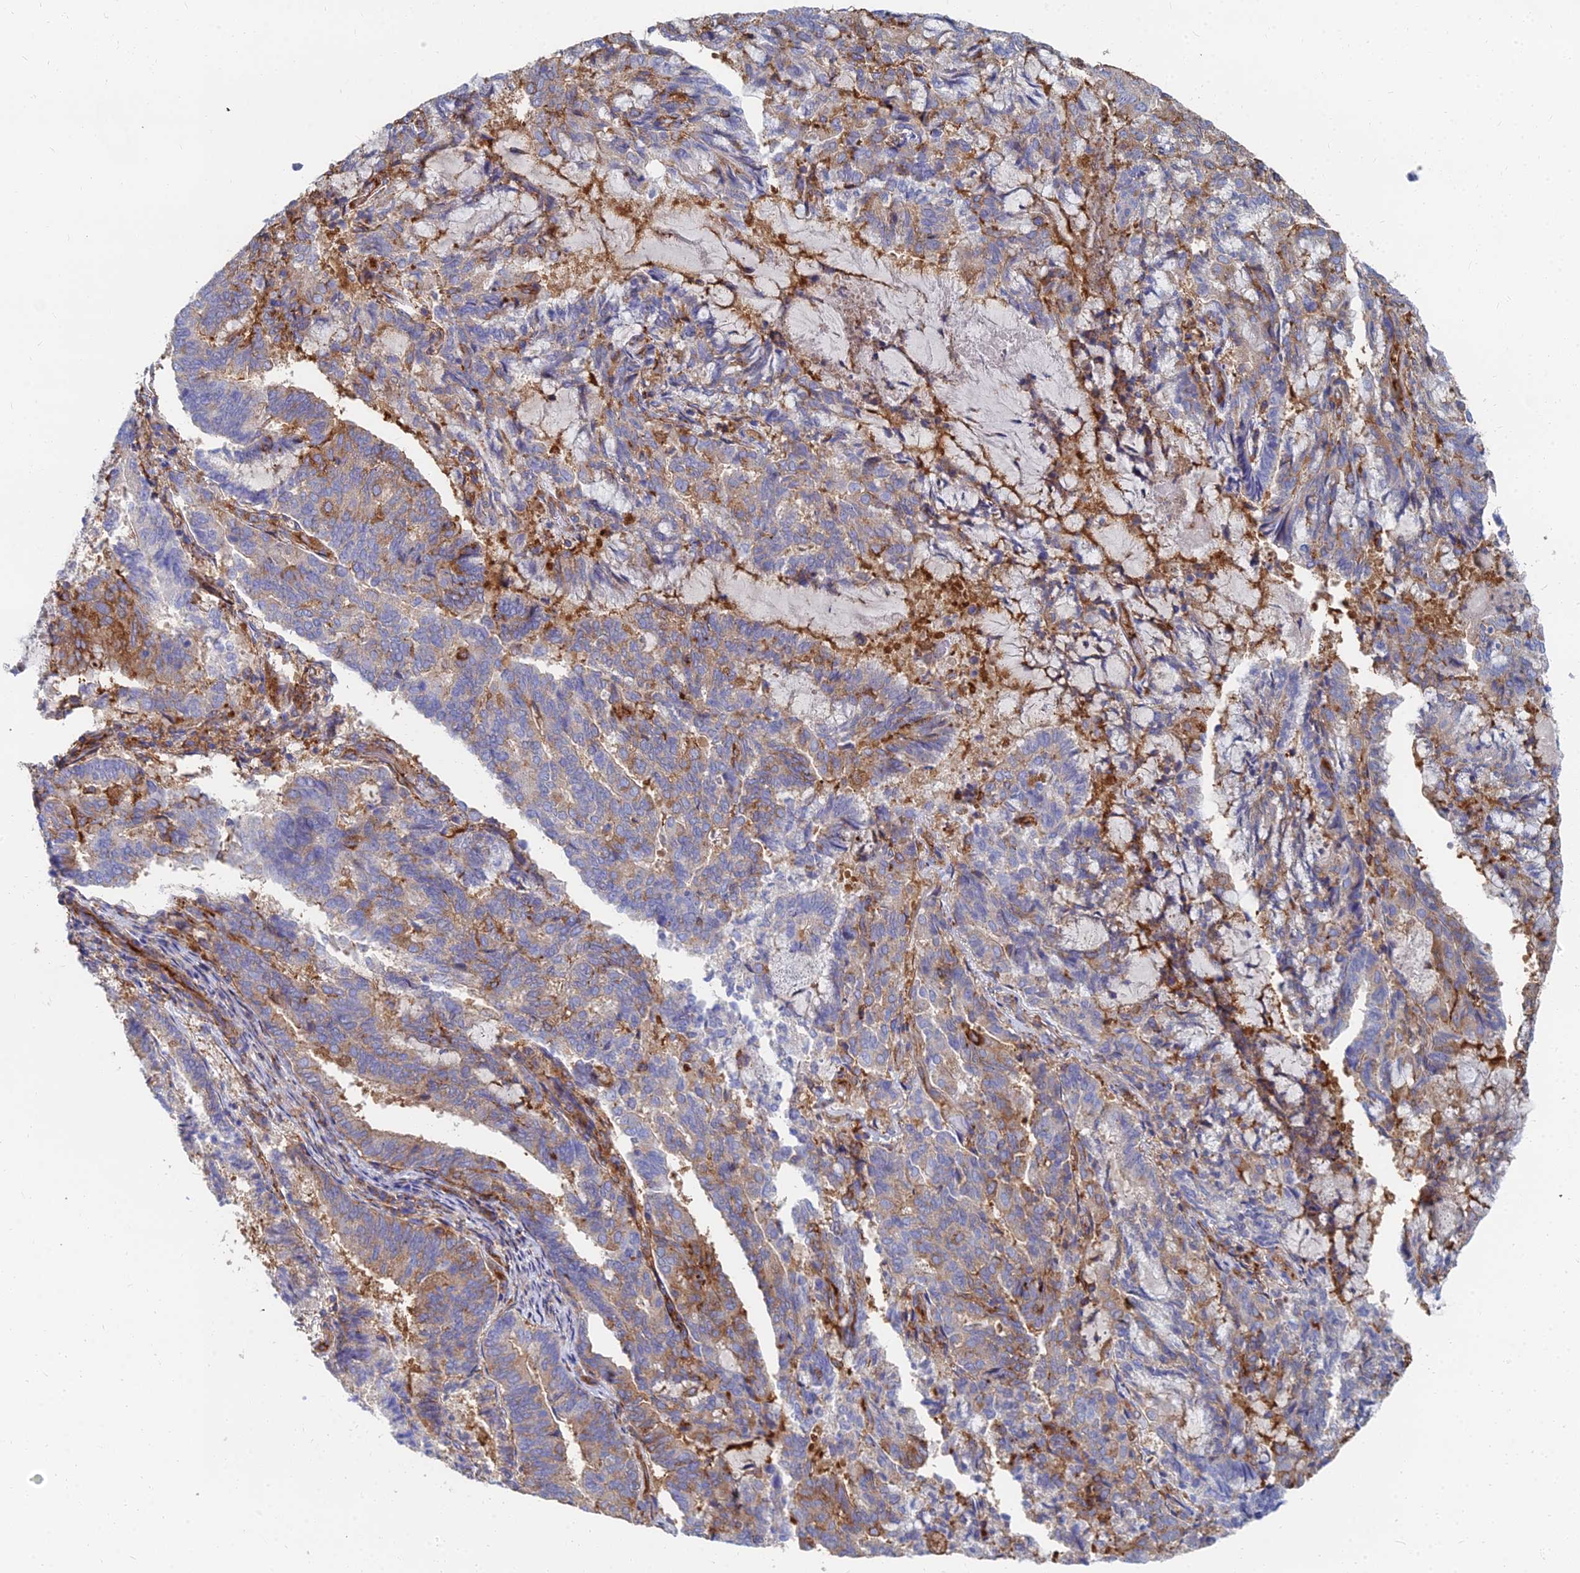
{"staining": {"intensity": "moderate", "quantity": "<25%", "location": "cytoplasmic/membranous"}, "tissue": "endometrial cancer", "cell_type": "Tumor cells", "image_type": "cancer", "snomed": [{"axis": "morphology", "description": "Adenocarcinoma, NOS"}, {"axis": "topography", "description": "Endometrium"}], "caption": "Immunohistochemistry (IHC) photomicrograph of human endometrial cancer (adenocarcinoma) stained for a protein (brown), which exhibits low levels of moderate cytoplasmic/membranous expression in approximately <25% of tumor cells.", "gene": "GPR42", "patient": {"sex": "female", "age": 80}}